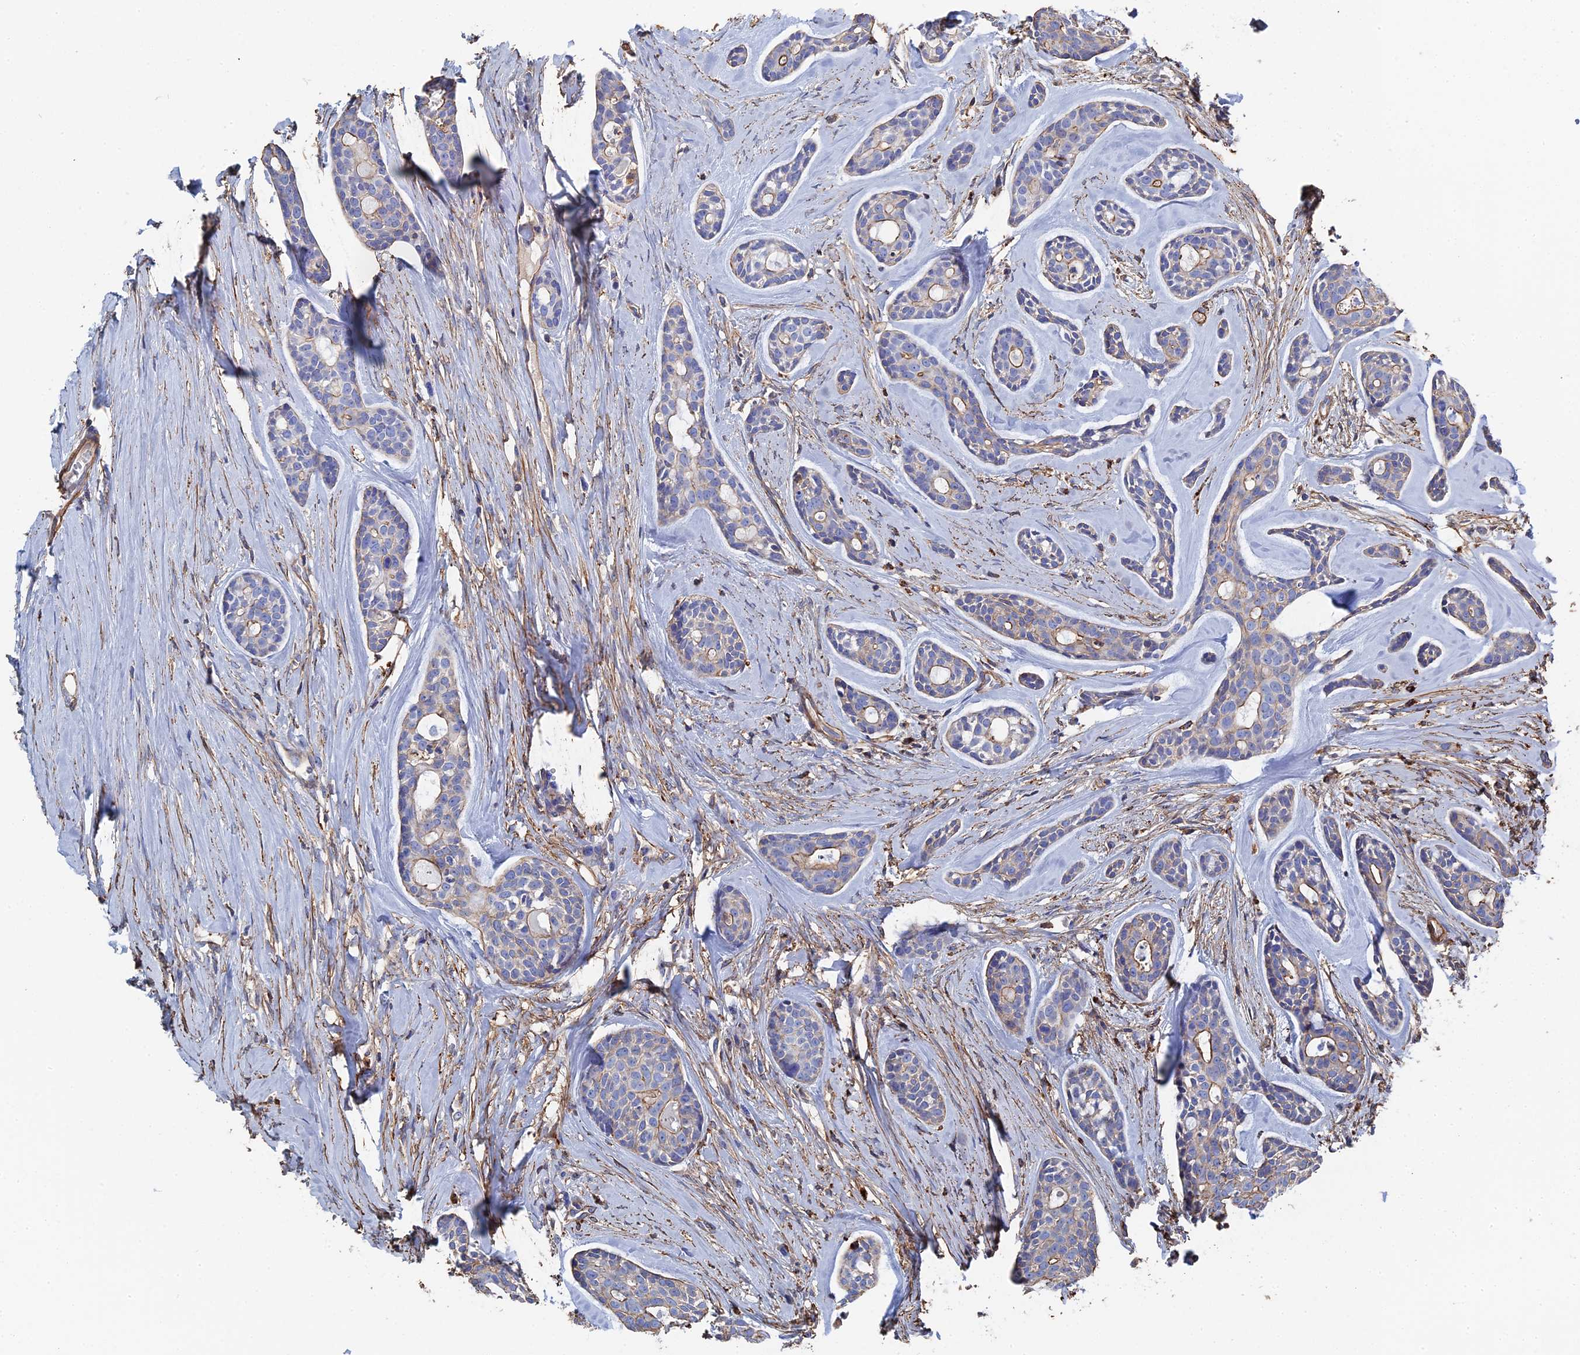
{"staining": {"intensity": "negative", "quantity": "none", "location": "none"}, "tissue": "head and neck cancer", "cell_type": "Tumor cells", "image_type": "cancer", "snomed": [{"axis": "morphology", "description": "Adenocarcinoma, NOS"}, {"axis": "topography", "description": "Subcutis"}, {"axis": "topography", "description": "Head-Neck"}], "caption": "Immunohistochemistry of human head and neck cancer demonstrates no positivity in tumor cells.", "gene": "STRA6", "patient": {"sex": "female", "age": 73}}